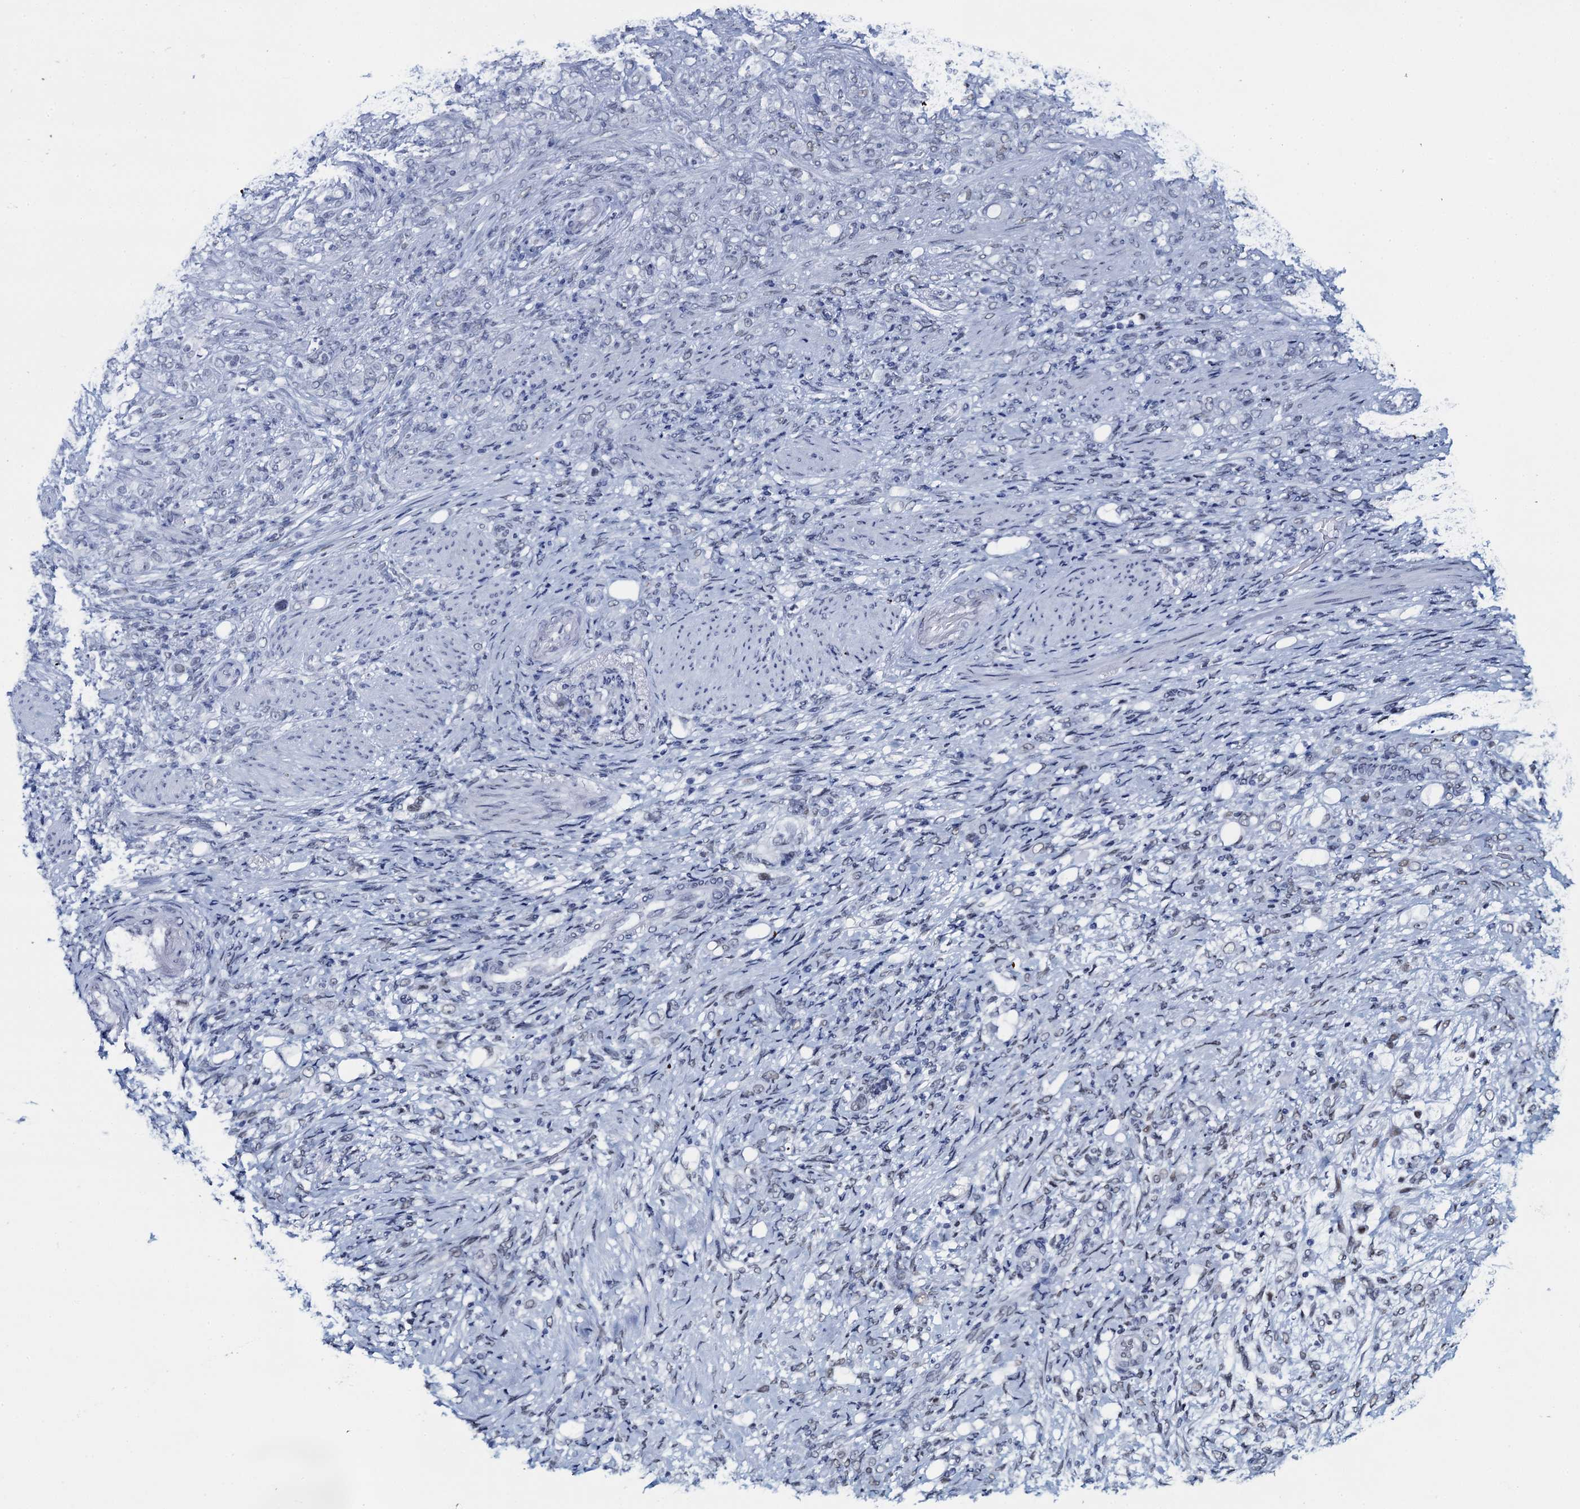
{"staining": {"intensity": "negative", "quantity": "none", "location": "none"}, "tissue": "stomach cancer", "cell_type": "Tumor cells", "image_type": "cancer", "snomed": [{"axis": "morphology", "description": "Adenocarcinoma, NOS"}, {"axis": "topography", "description": "Stomach"}], "caption": "DAB (3,3'-diaminobenzidine) immunohistochemical staining of stomach cancer reveals no significant staining in tumor cells. (DAB (3,3'-diaminobenzidine) immunohistochemistry visualized using brightfield microscopy, high magnification).", "gene": "HNRNPUL2", "patient": {"sex": "female", "age": 79}}